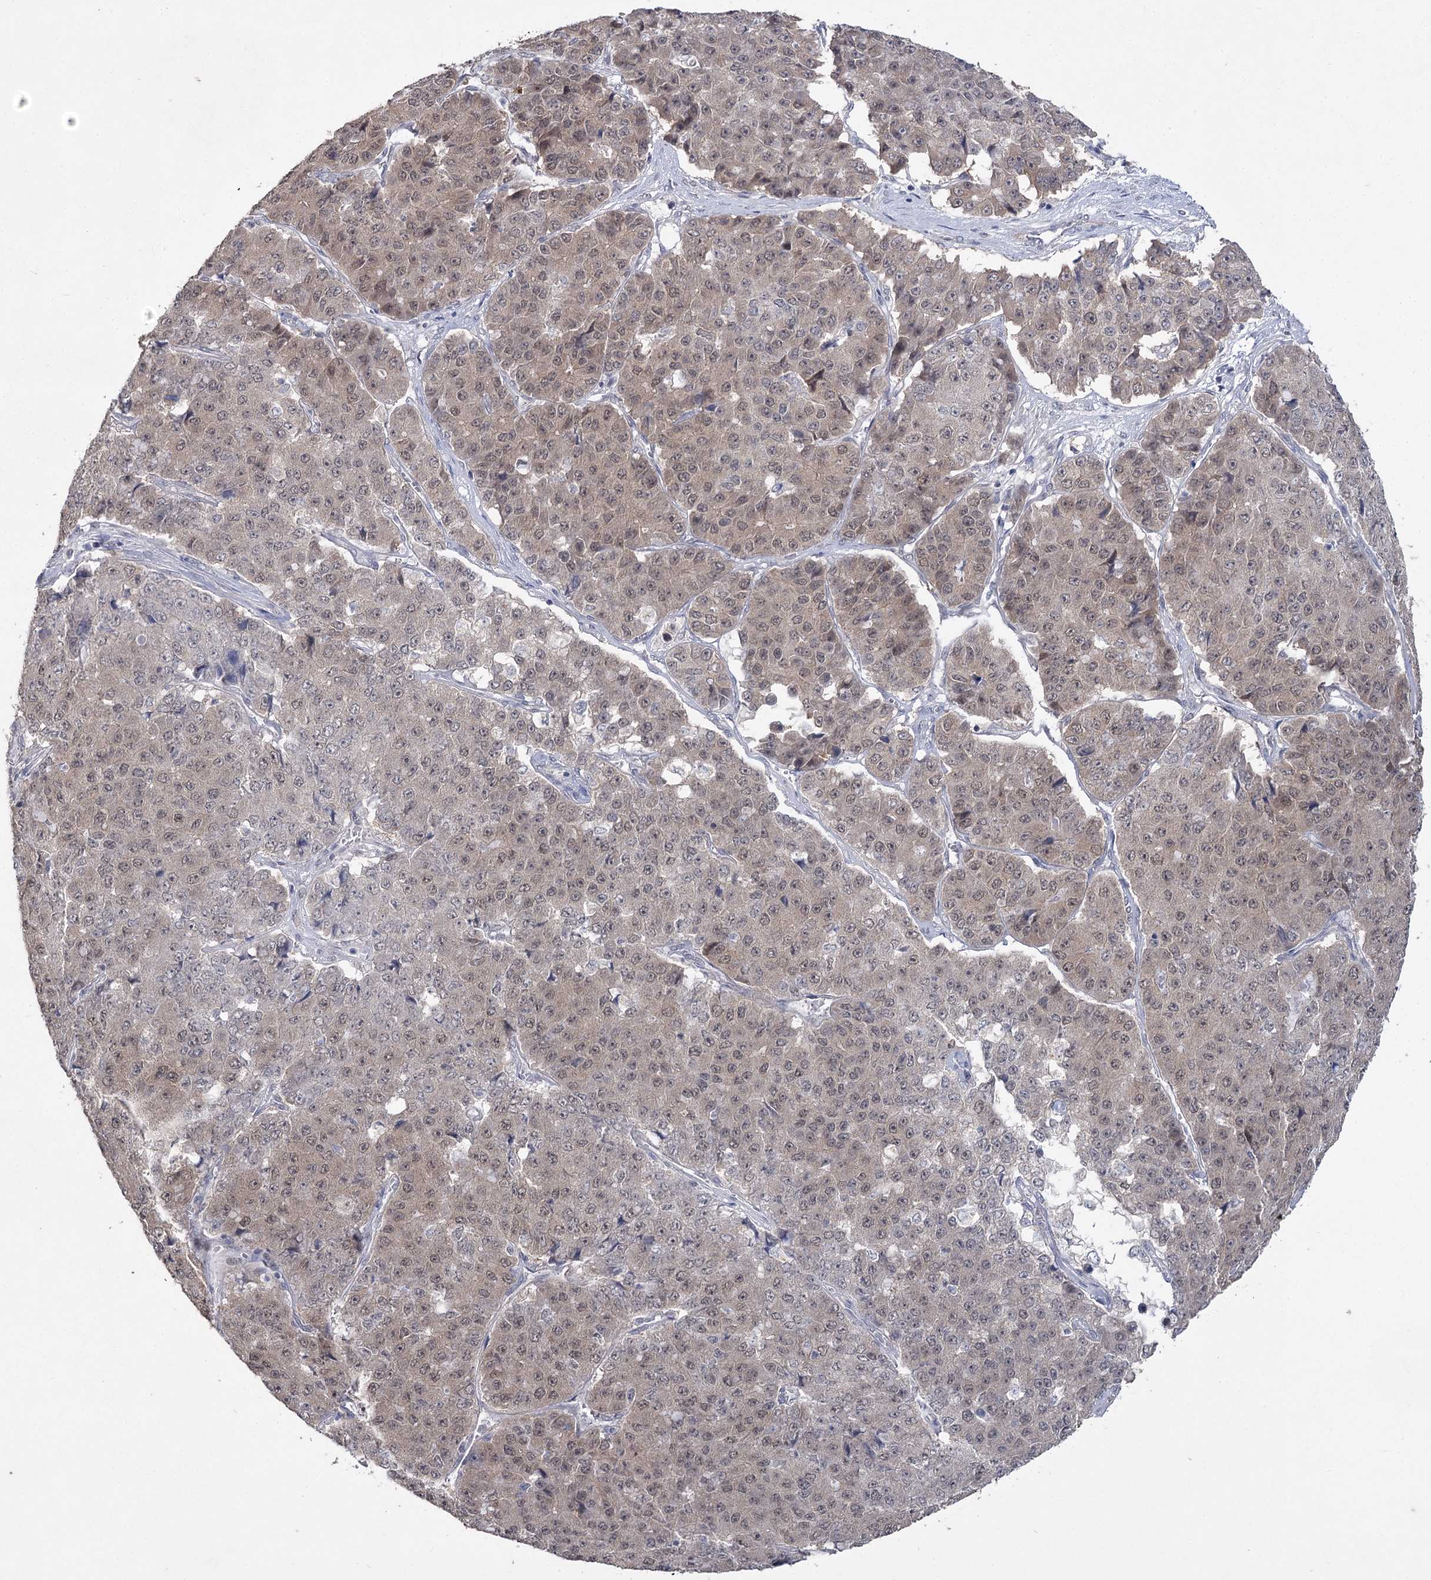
{"staining": {"intensity": "weak", "quantity": ">75%", "location": "cytoplasmic/membranous,nuclear"}, "tissue": "pancreatic cancer", "cell_type": "Tumor cells", "image_type": "cancer", "snomed": [{"axis": "morphology", "description": "Adenocarcinoma, NOS"}, {"axis": "topography", "description": "Pancreas"}], "caption": "Pancreatic adenocarcinoma stained with a brown dye reveals weak cytoplasmic/membranous and nuclear positive staining in about >75% of tumor cells.", "gene": "PHYHIPL", "patient": {"sex": "male", "age": 50}}